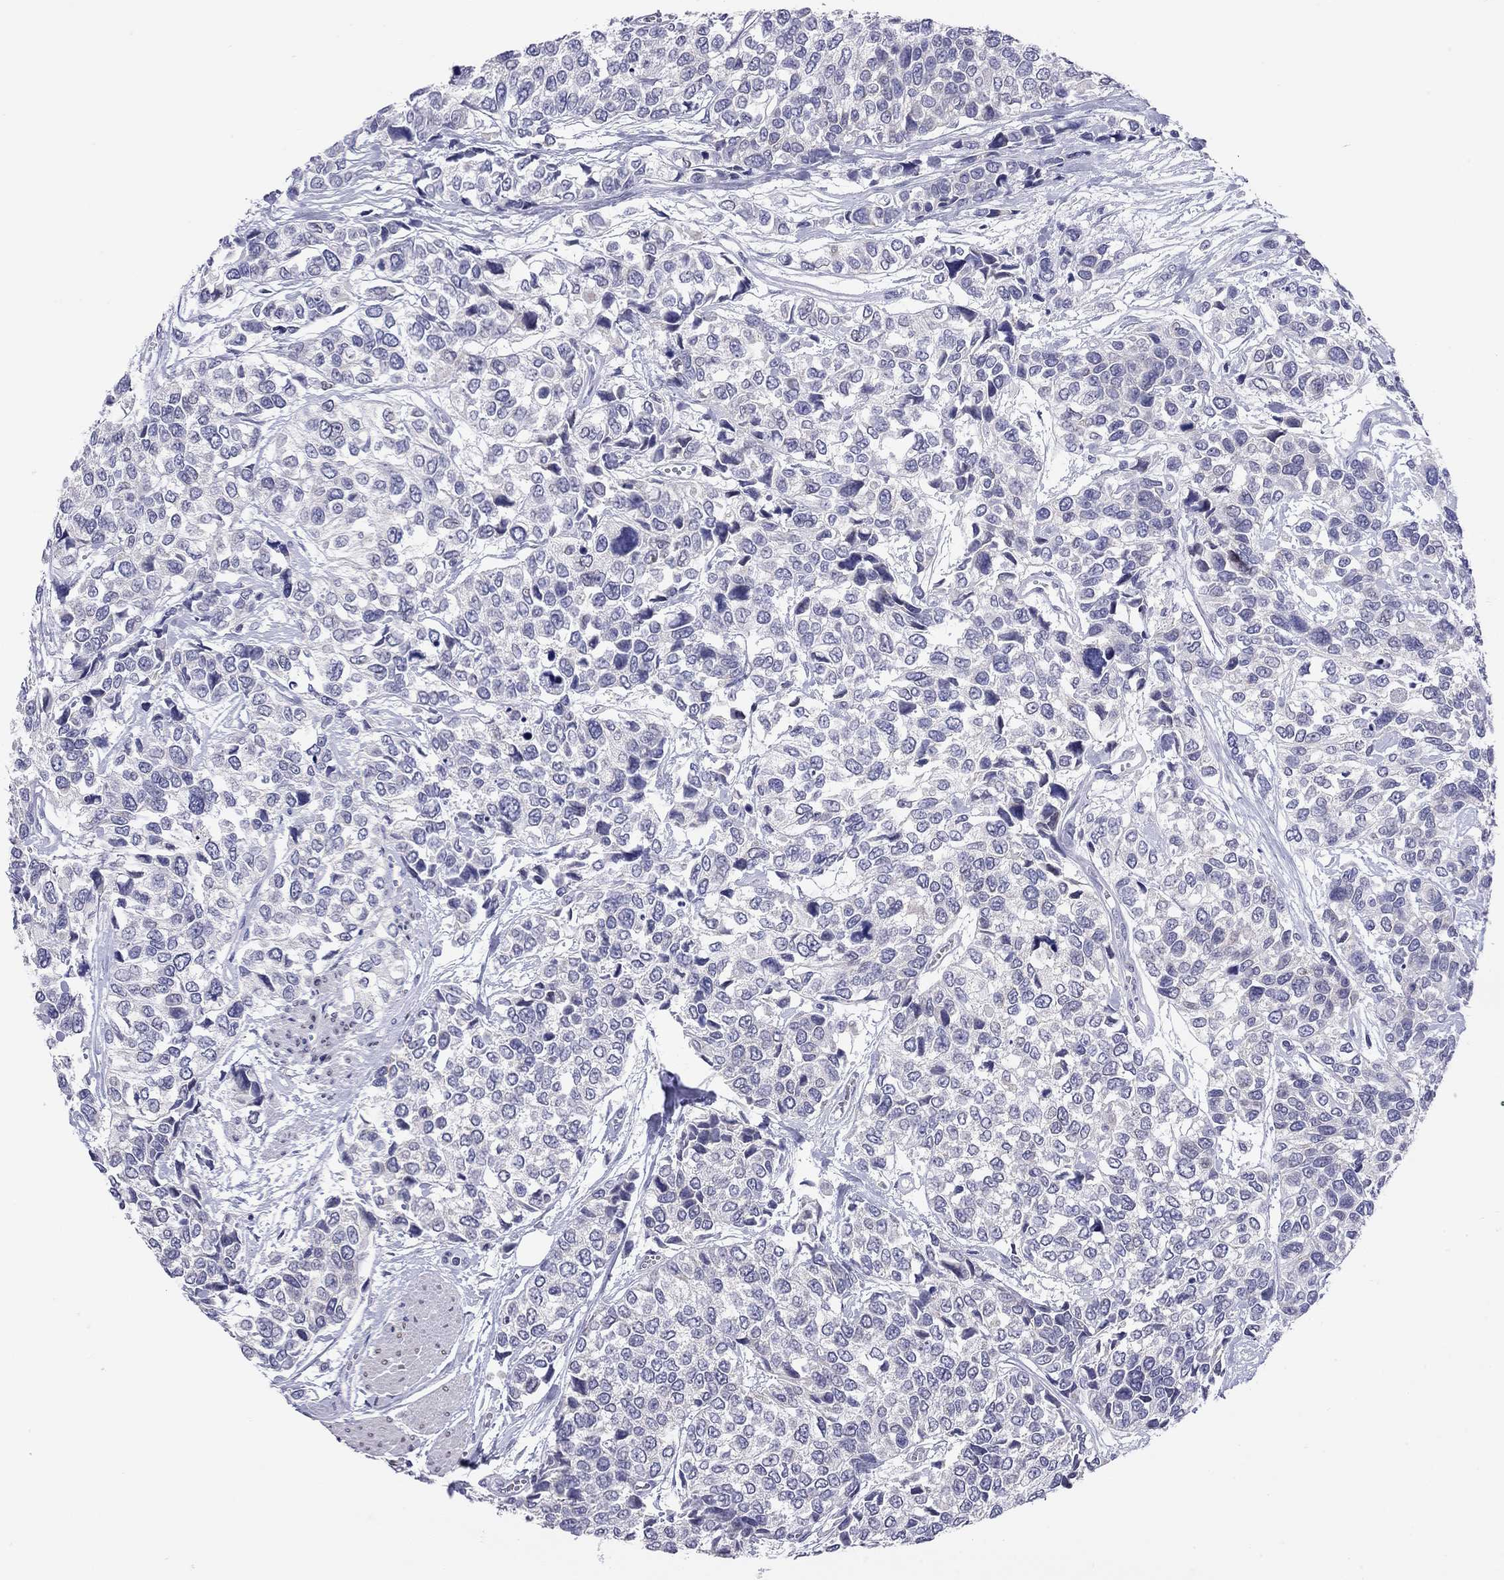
{"staining": {"intensity": "negative", "quantity": "none", "location": "none"}, "tissue": "urothelial cancer", "cell_type": "Tumor cells", "image_type": "cancer", "snomed": [{"axis": "morphology", "description": "Urothelial carcinoma, High grade"}, {"axis": "topography", "description": "Urinary bladder"}], "caption": "High power microscopy image of an immunohistochemistry image of urothelial cancer, revealing no significant expression in tumor cells. (Brightfield microscopy of DAB immunohistochemistry at high magnification).", "gene": "ARMC12", "patient": {"sex": "male", "age": 77}}